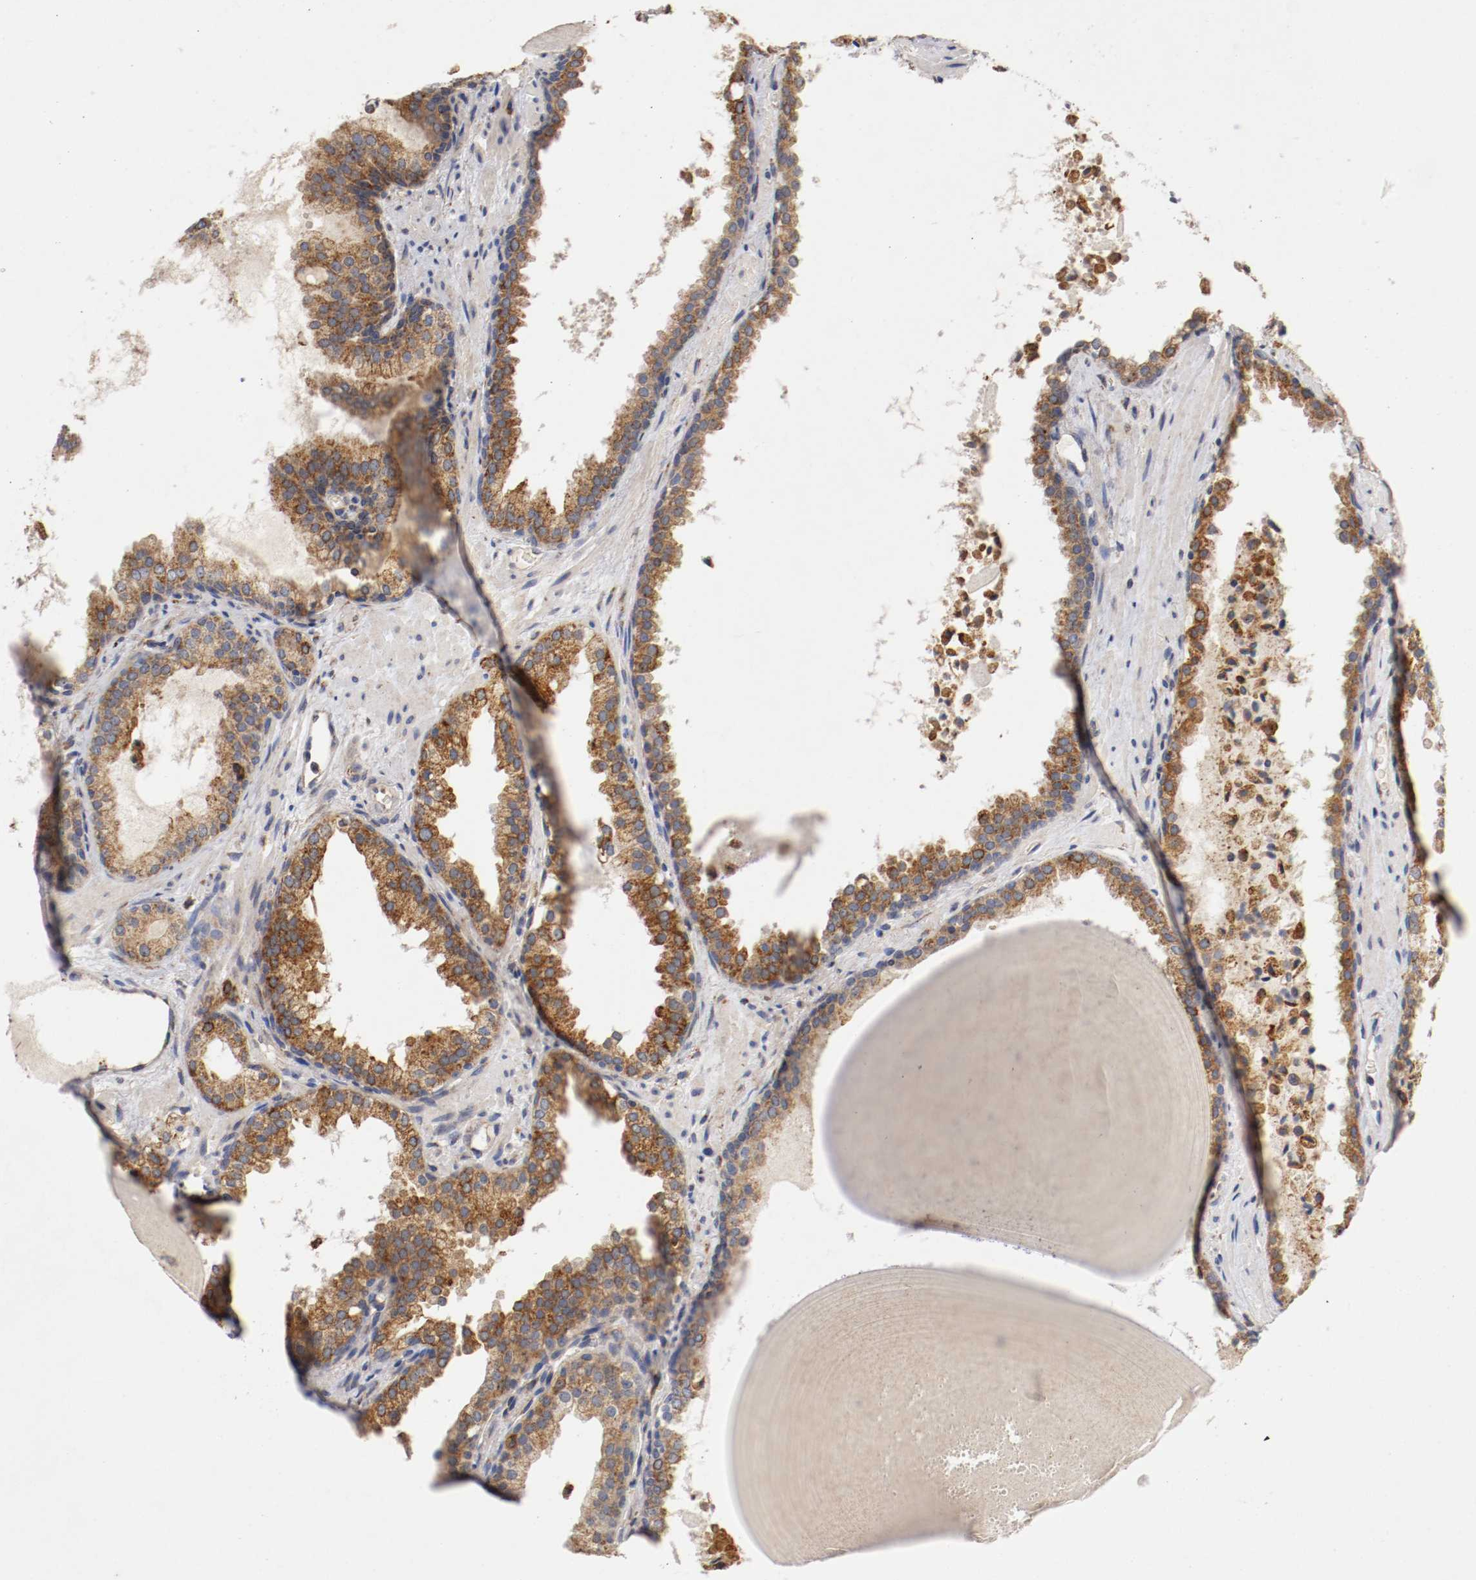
{"staining": {"intensity": "moderate", "quantity": ">75%", "location": "cytoplasmic/membranous"}, "tissue": "prostate cancer", "cell_type": "Tumor cells", "image_type": "cancer", "snomed": [{"axis": "morphology", "description": "Adenocarcinoma, Low grade"}, {"axis": "topography", "description": "Prostate"}], "caption": "Immunohistochemistry (DAB) staining of prostate cancer exhibits moderate cytoplasmic/membranous protein expression in about >75% of tumor cells.", "gene": "TRAF2", "patient": {"sex": "male", "age": 63}}